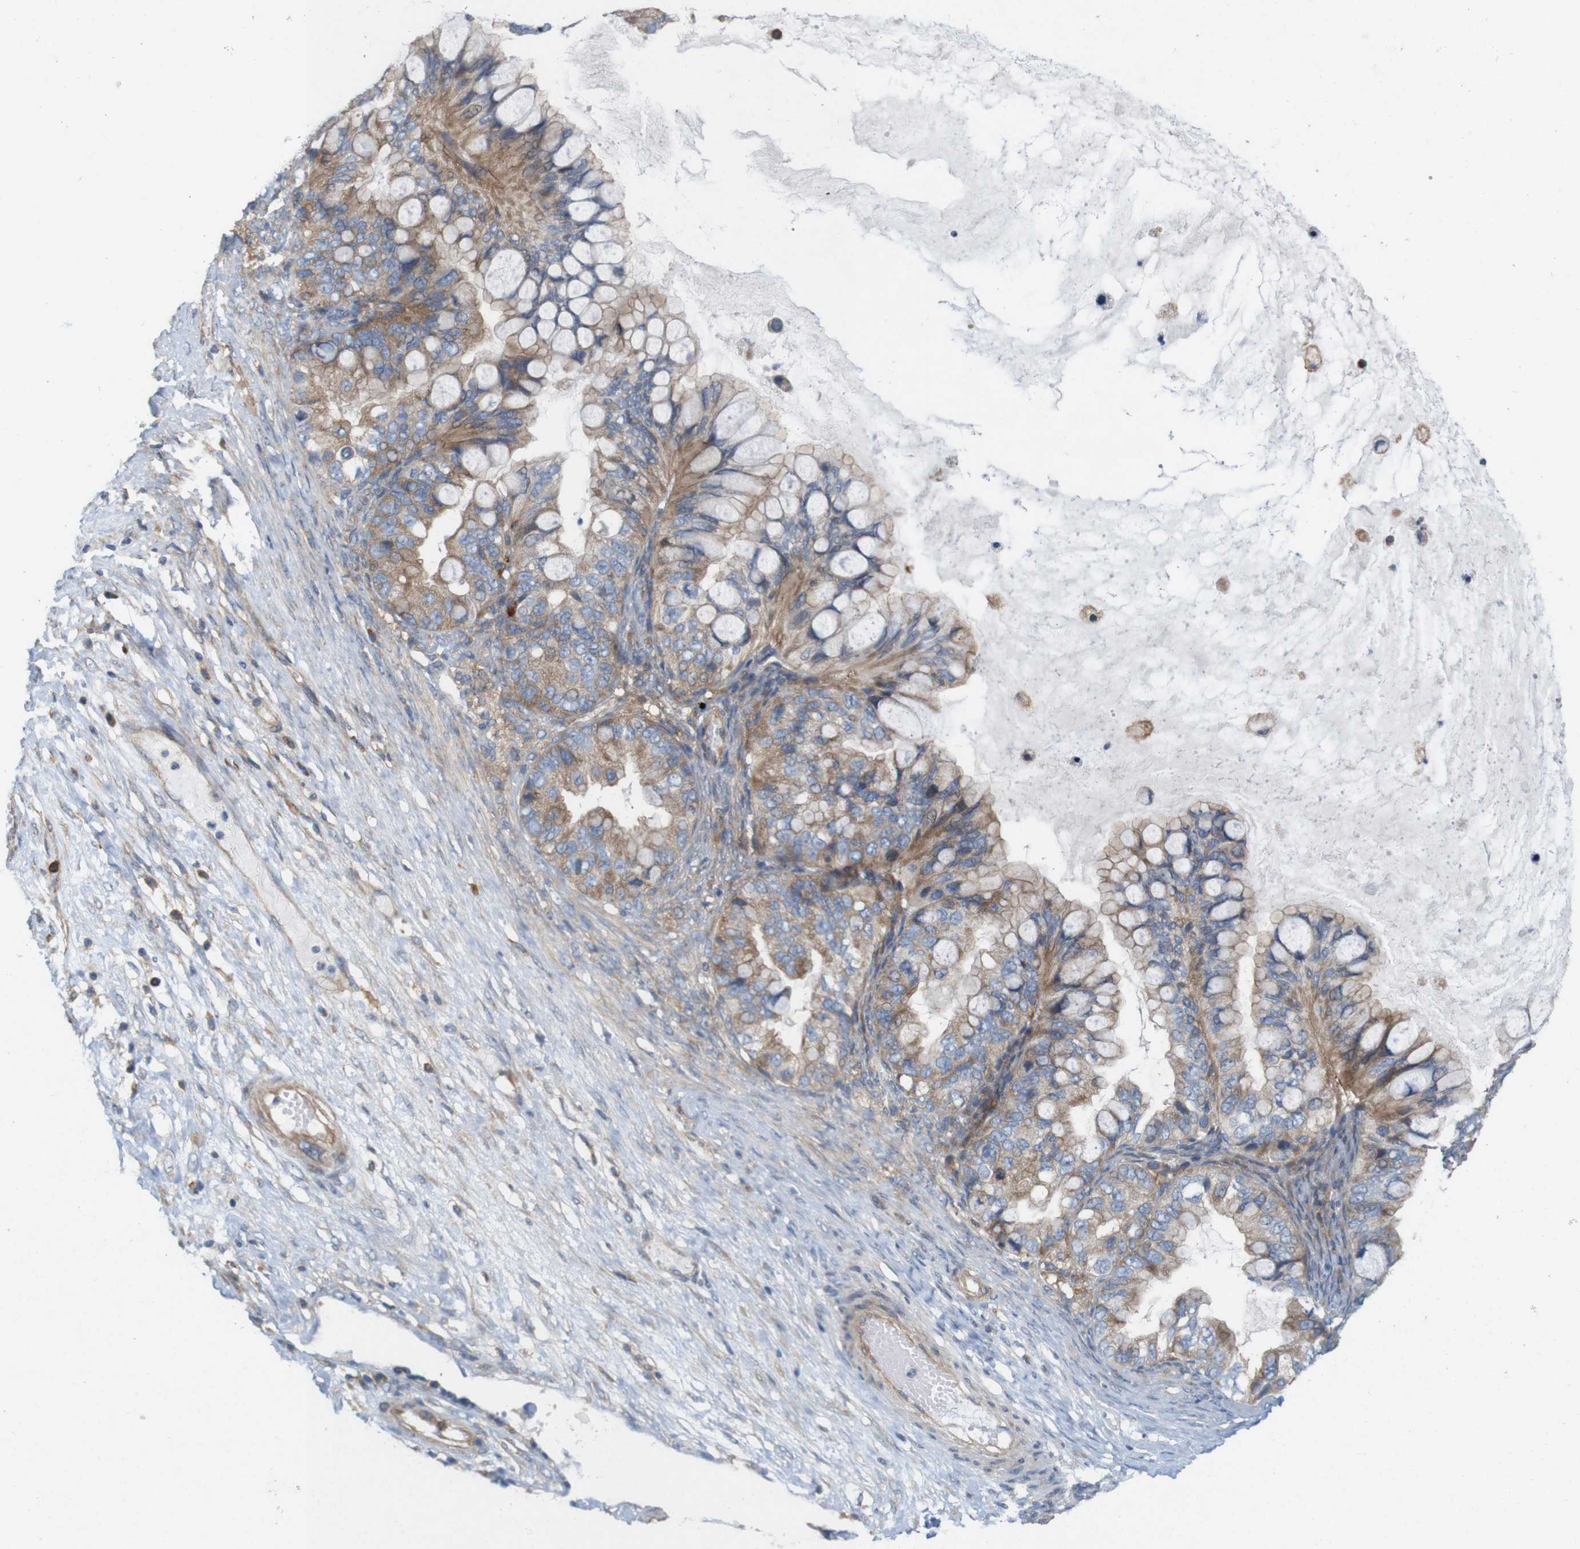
{"staining": {"intensity": "moderate", "quantity": ">75%", "location": "cytoplasmic/membranous"}, "tissue": "ovarian cancer", "cell_type": "Tumor cells", "image_type": "cancer", "snomed": [{"axis": "morphology", "description": "Cystadenocarcinoma, mucinous, NOS"}, {"axis": "topography", "description": "Ovary"}], "caption": "Protein expression analysis of human ovarian cancer reveals moderate cytoplasmic/membranous expression in approximately >75% of tumor cells.", "gene": "SIGLEC8", "patient": {"sex": "female", "age": 80}}